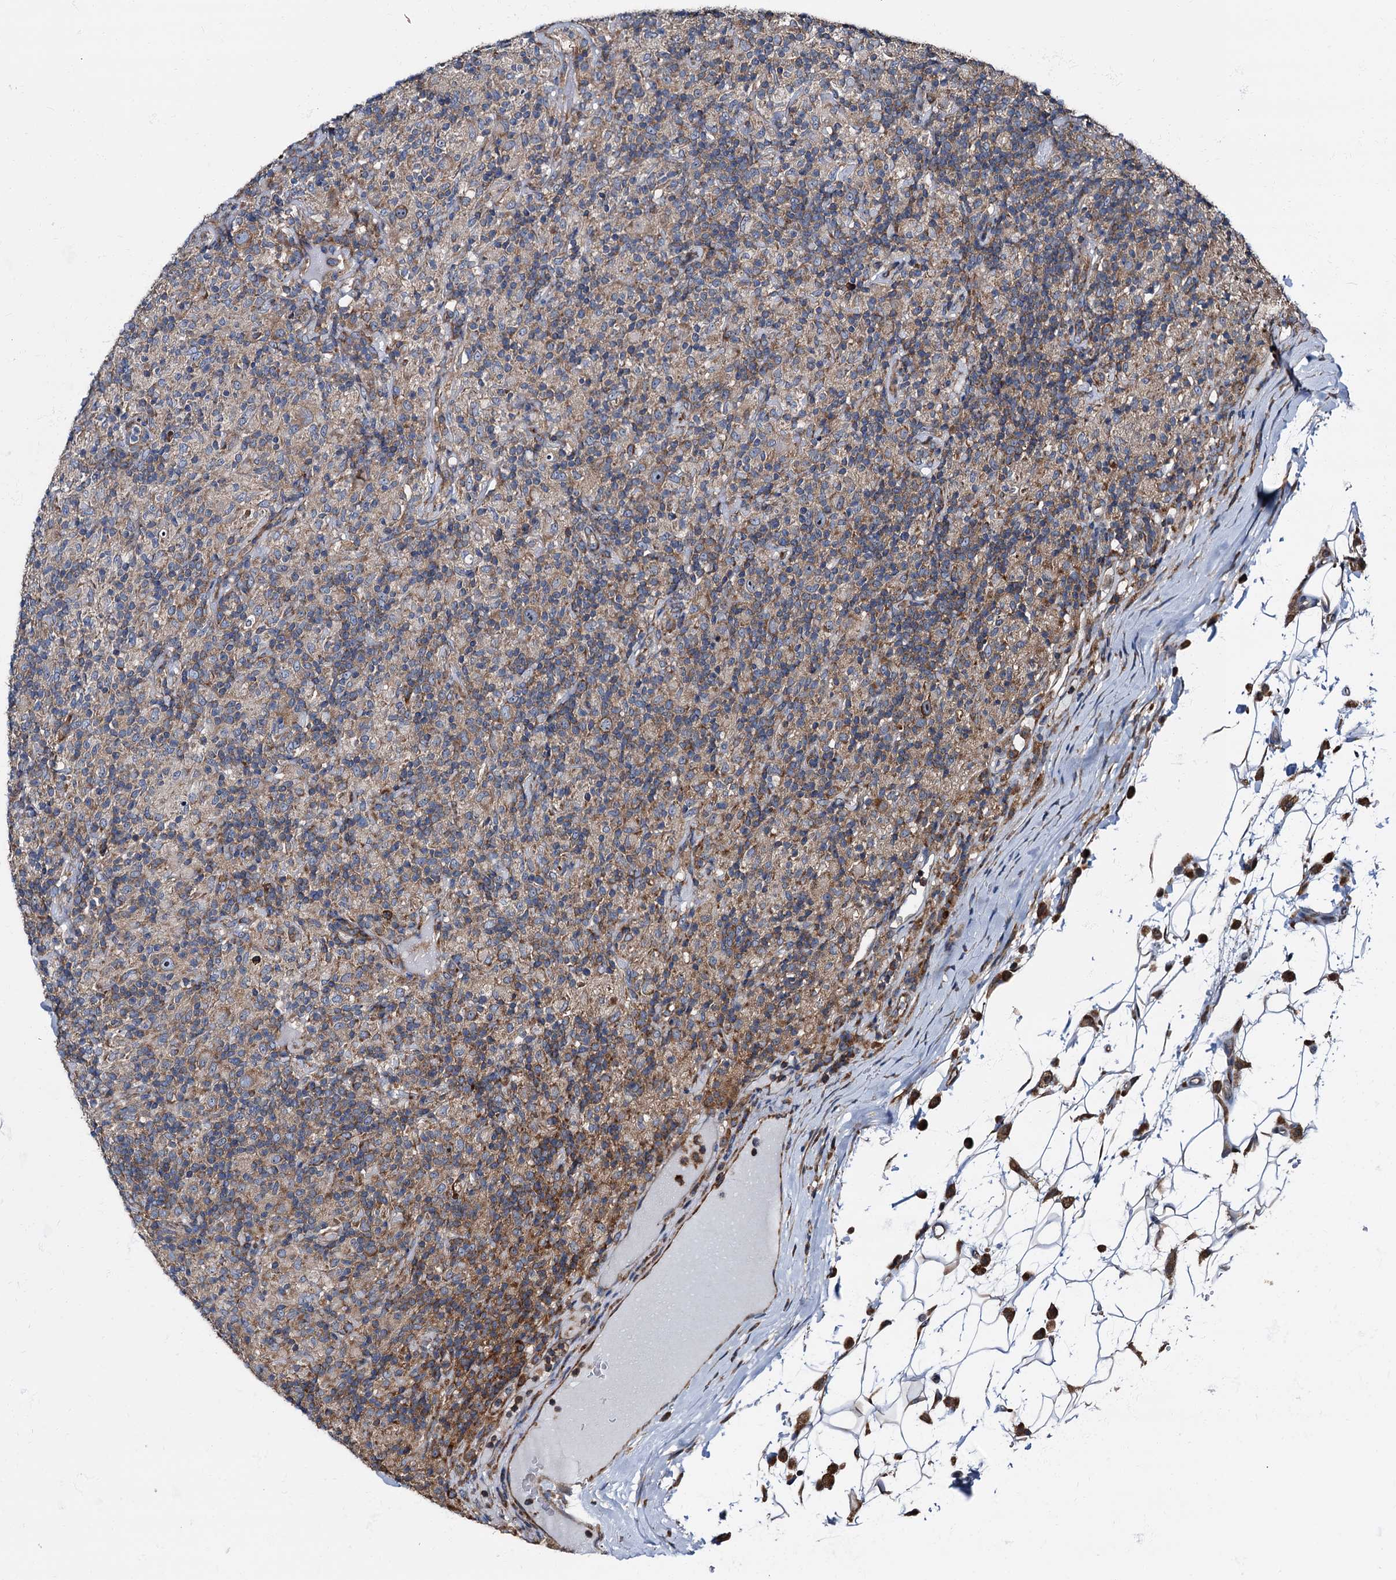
{"staining": {"intensity": "moderate", "quantity": "25%-75%", "location": "cytoplasmic/membranous"}, "tissue": "lymphoma", "cell_type": "Tumor cells", "image_type": "cancer", "snomed": [{"axis": "morphology", "description": "Hodgkin's disease, NOS"}, {"axis": "topography", "description": "Lymph node"}], "caption": "Lymphoma was stained to show a protein in brown. There is medium levels of moderate cytoplasmic/membranous expression in approximately 25%-75% of tumor cells.", "gene": "ATP2C1", "patient": {"sex": "male", "age": 70}}